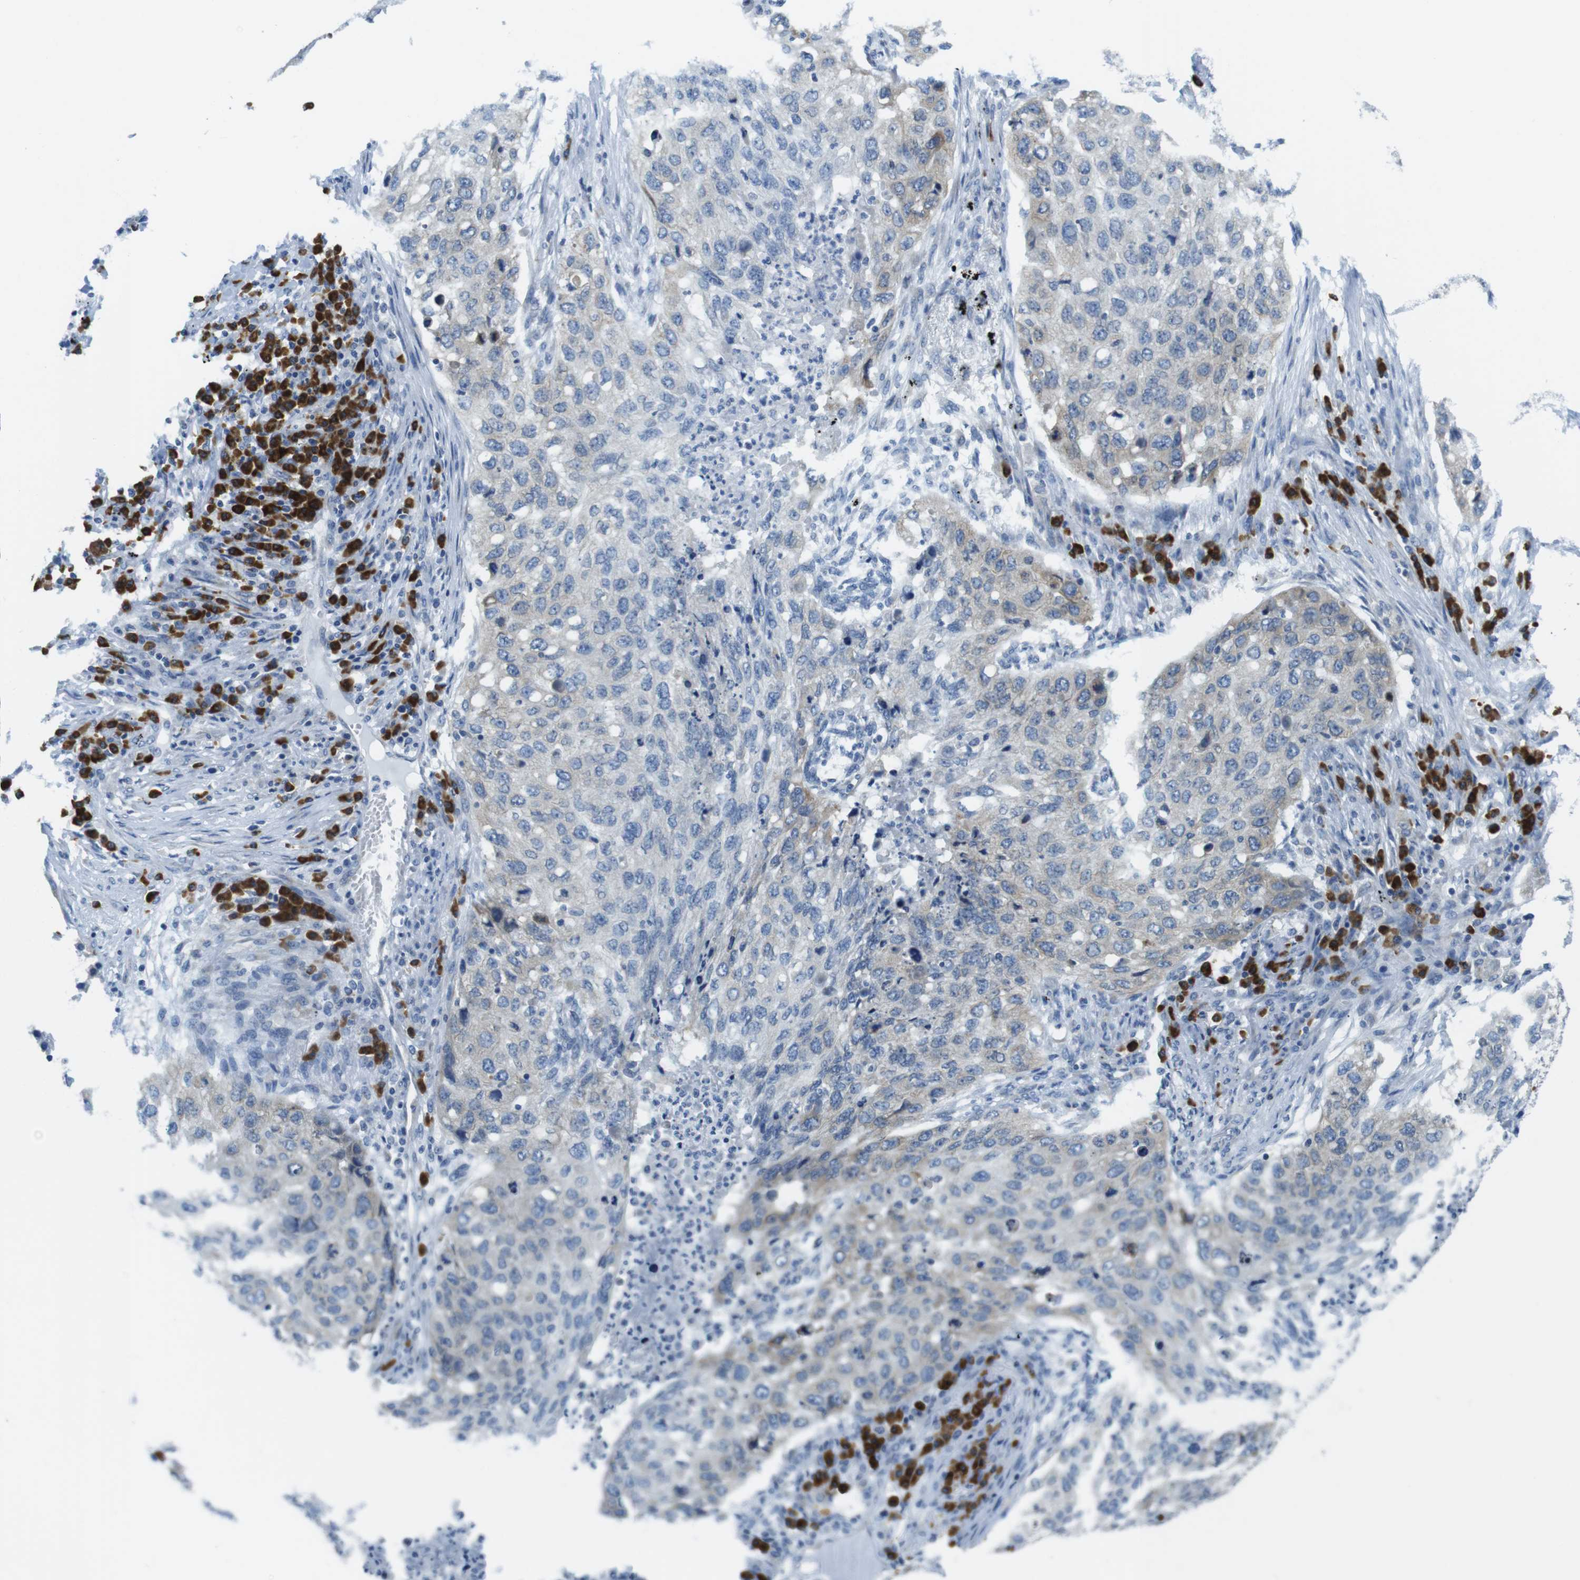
{"staining": {"intensity": "weak", "quantity": "25%-75%", "location": "cytoplasmic/membranous"}, "tissue": "lung cancer", "cell_type": "Tumor cells", "image_type": "cancer", "snomed": [{"axis": "morphology", "description": "Squamous cell carcinoma, NOS"}, {"axis": "topography", "description": "Lung"}], "caption": "A low amount of weak cytoplasmic/membranous positivity is identified in approximately 25%-75% of tumor cells in lung squamous cell carcinoma tissue.", "gene": "CLPTM1L", "patient": {"sex": "female", "age": 63}}